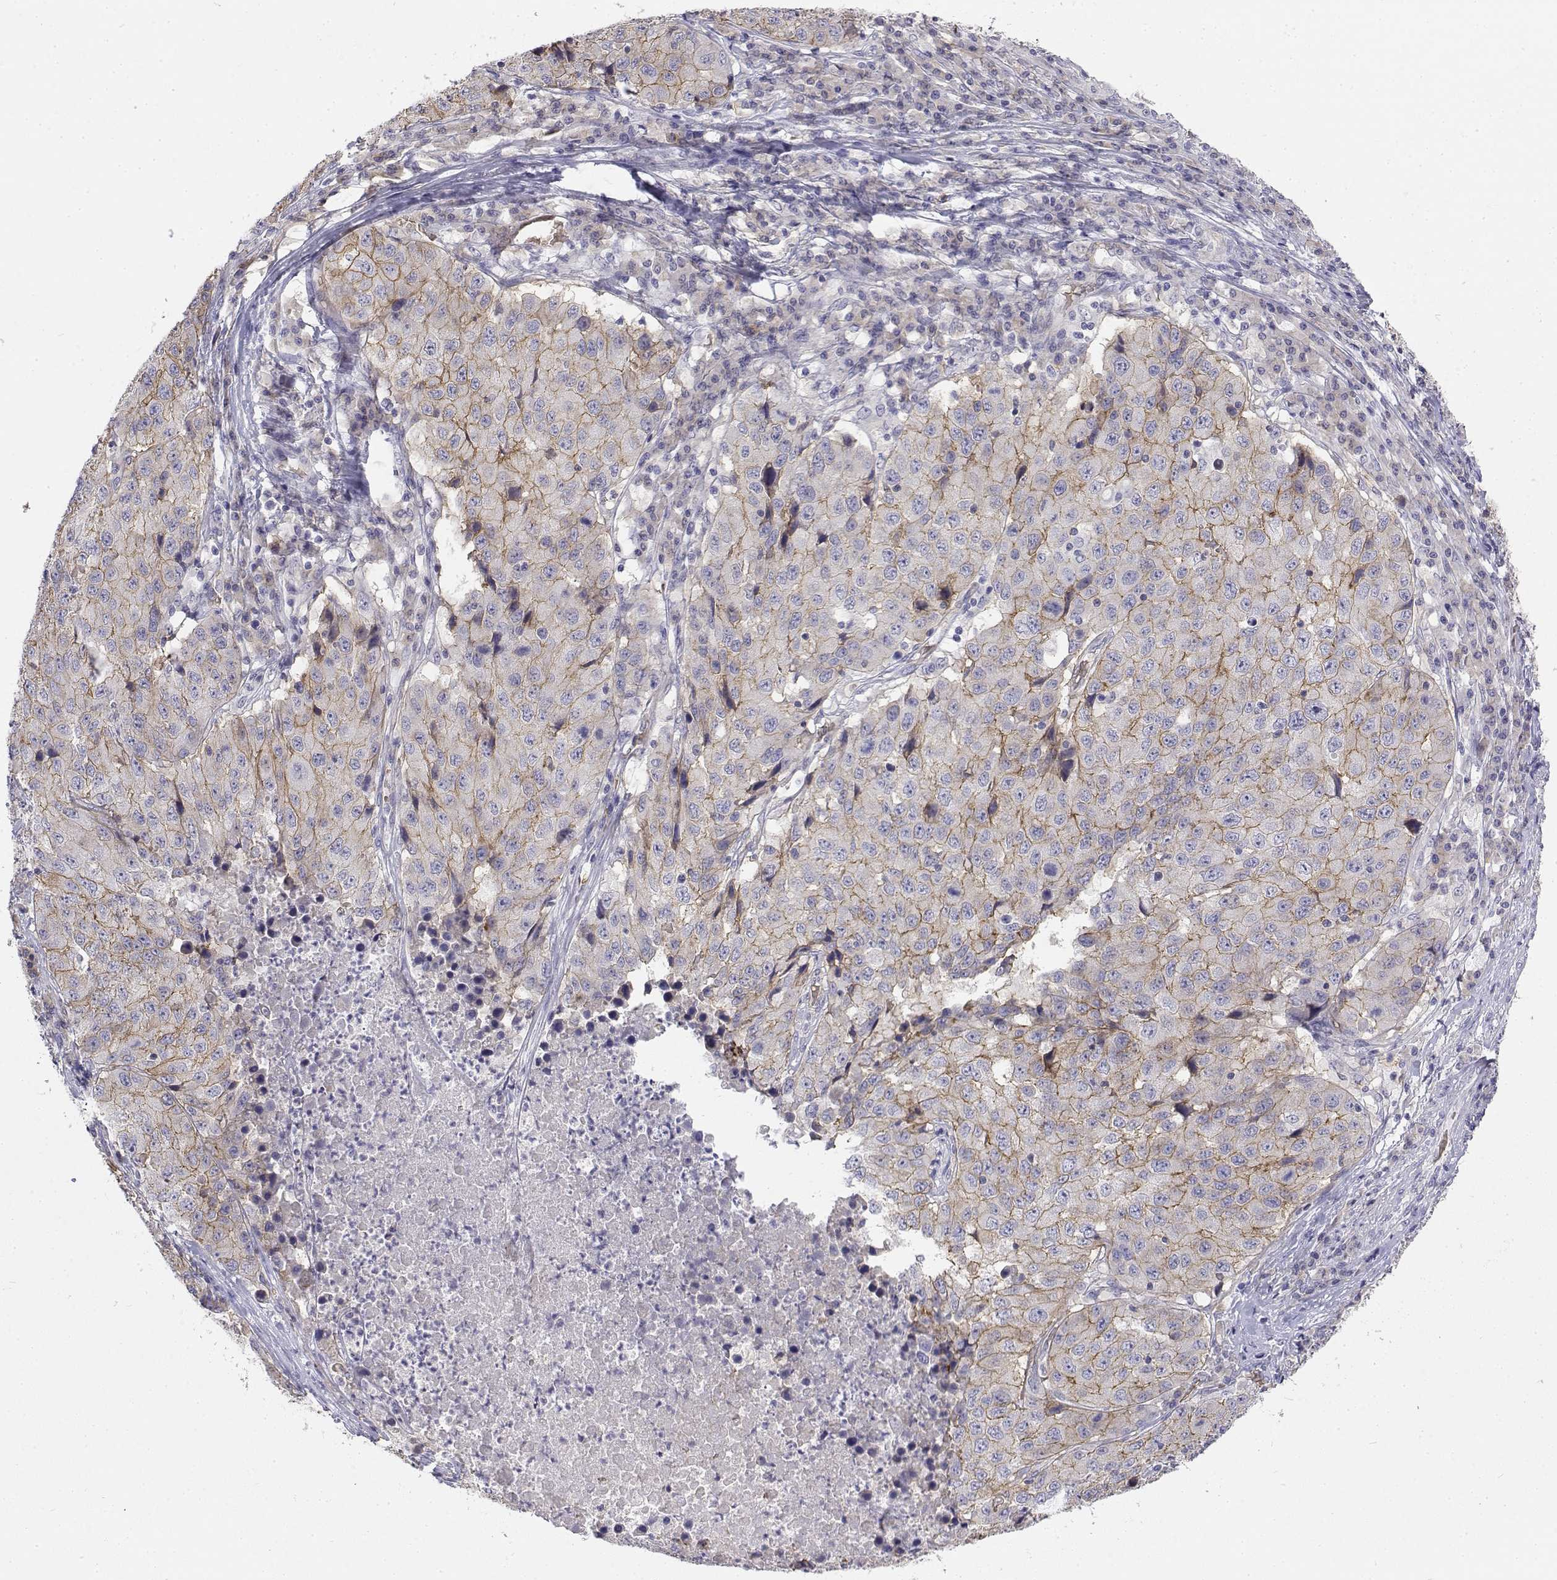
{"staining": {"intensity": "moderate", "quantity": "25%-75%", "location": "cytoplasmic/membranous"}, "tissue": "stomach cancer", "cell_type": "Tumor cells", "image_type": "cancer", "snomed": [{"axis": "morphology", "description": "Adenocarcinoma, NOS"}, {"axis": "topography", "description": "Stomach"}], "caption": "Stomach cancer tissue exhibits moderate cytoplasmic/membranous expression in approximately 25%-75% of tumor cells, visualized by immunohistochemistry.", "gene": "CADM1", "patient": {"sex": "male", "age": 71}}